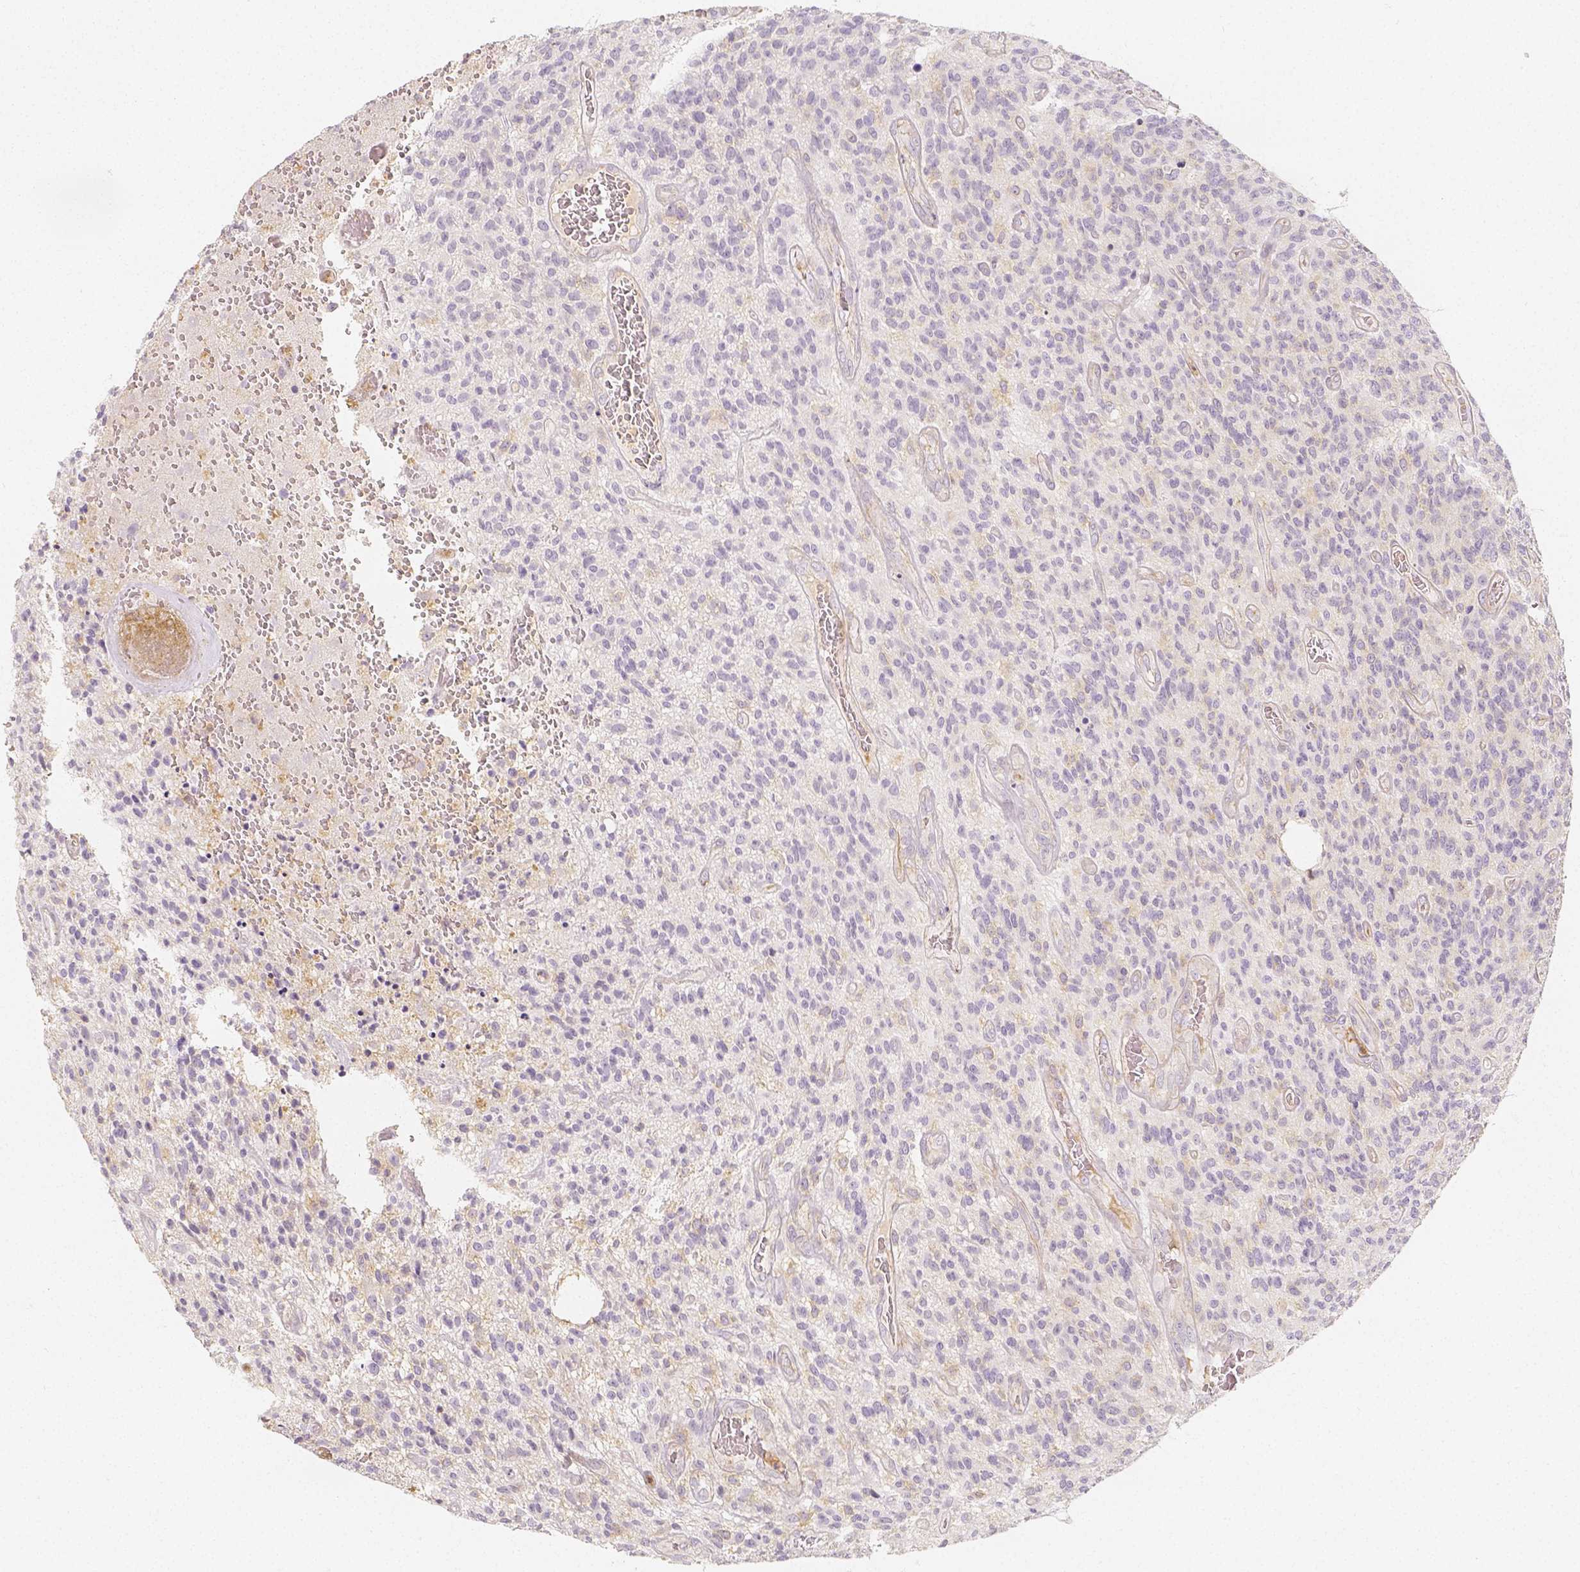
{"staining": {"intensity": "negative", "quantity": "none", "location": "none"}, "tissue": "glioma", "cell_type": "Tumor cells", "image_type": "cancer", "snomed": [{"axis": "morphology", "description": "Glioma, malignant, High grade"}, {"axis": "topography", "description": "Brain"}], "caption": "The image exhibits no staining of tumor cells in malignant glioma (high-grade).", "gene": "PTPRJ", "patient": {"sex": "male", "age": 76}}